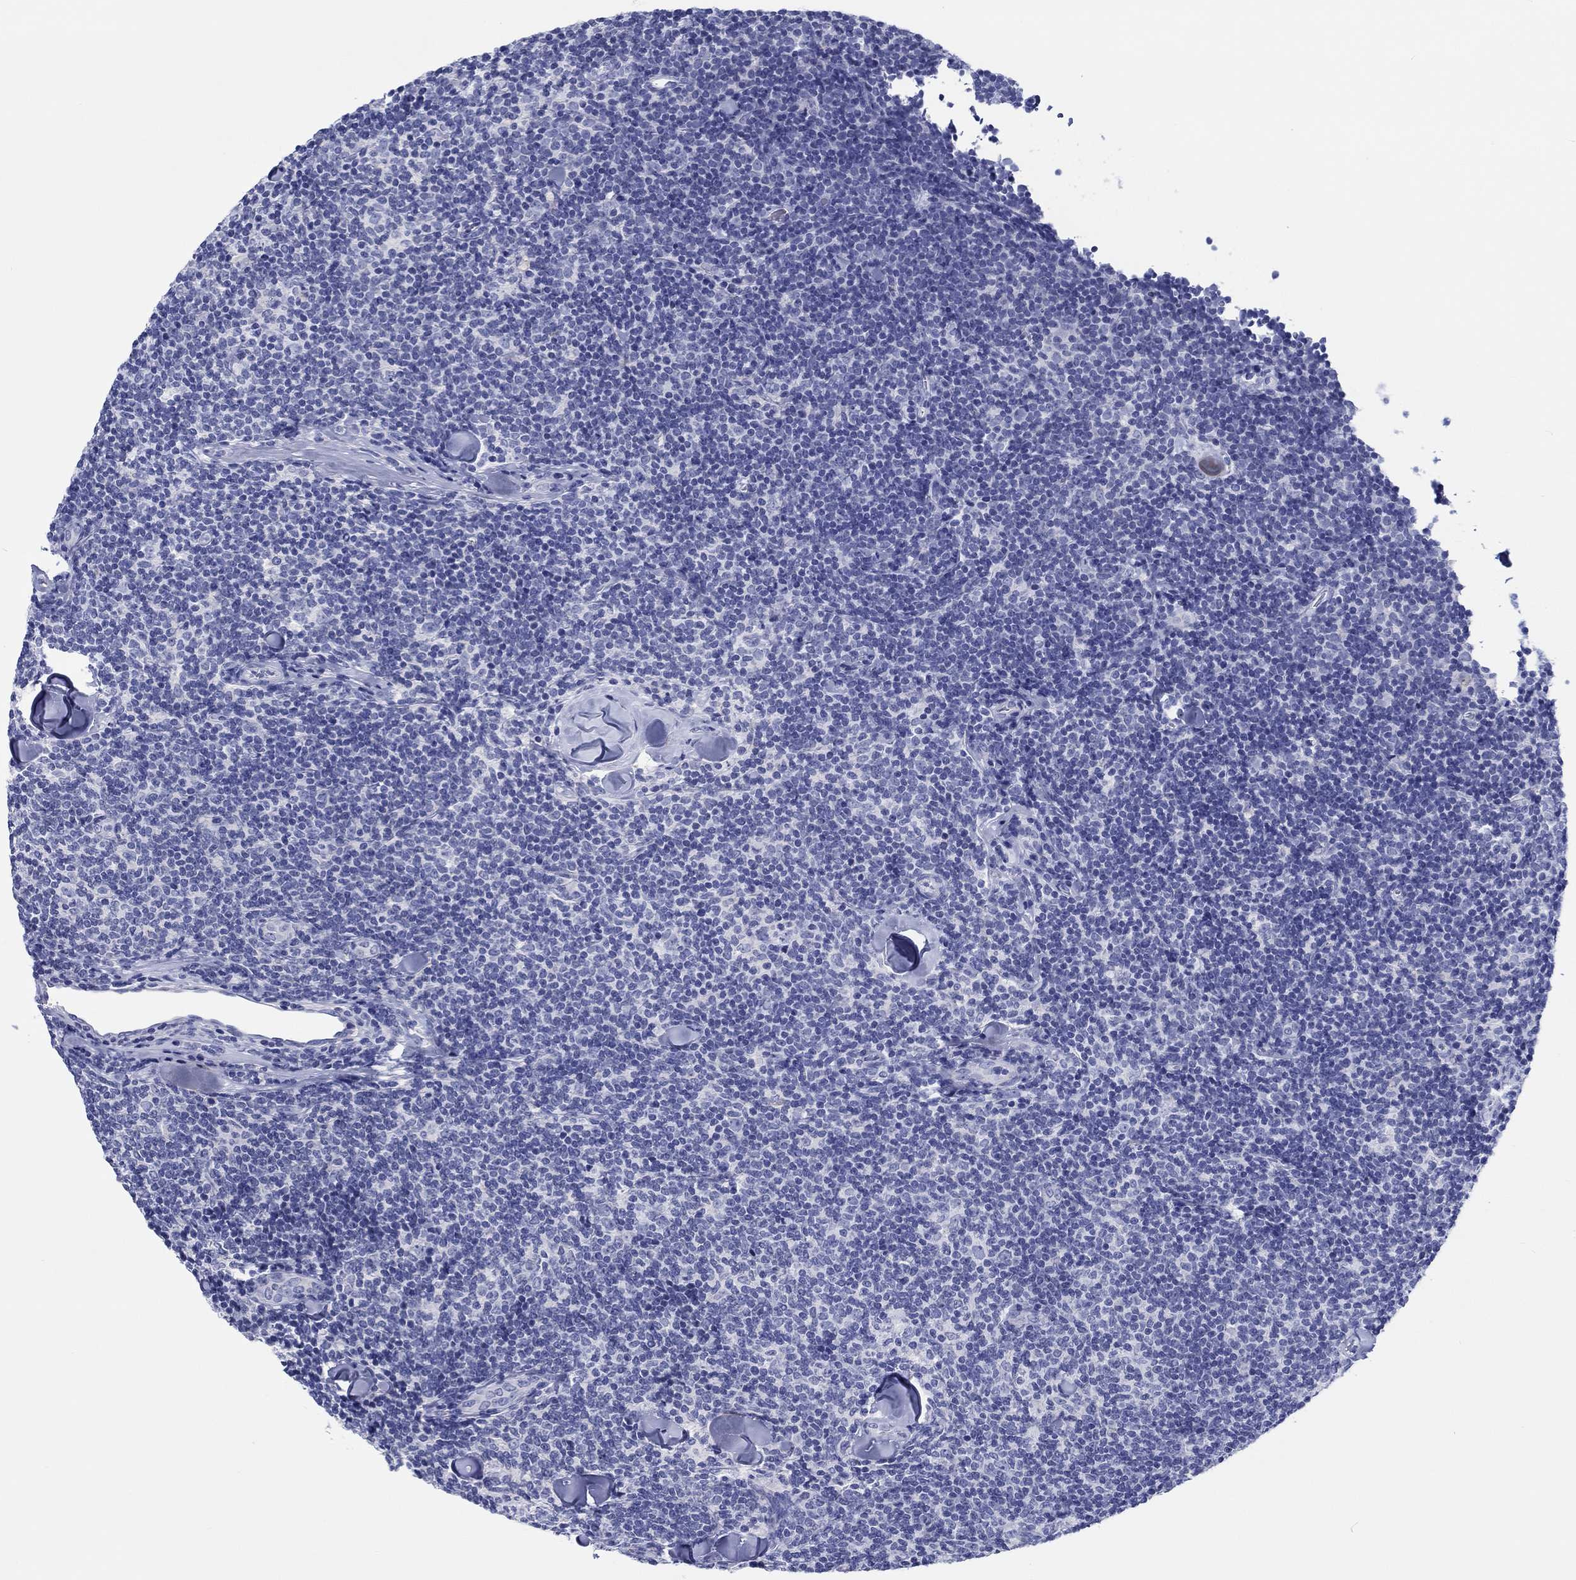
{"staining": {"intensity": "negative", "quantity": "none", "location": "none"}, "tissue": "lymphoma", "cell_type": "Tumor cells", "image_type": "cancer", "snomed": [{"axis": "morphology", "description": "Malignant lymphoma, non-Hodgkin's type, Low grade"}, {"axis": "topography", "description": "Lymph node"}], "caption": "Immunohistochemistry (IHC) histopathology image of lymphoma stained for a protein (brown), which reveals no positivity in tumor cells.", "gene": "H1-1", "patient": {"sex": "female", "age": 56}}